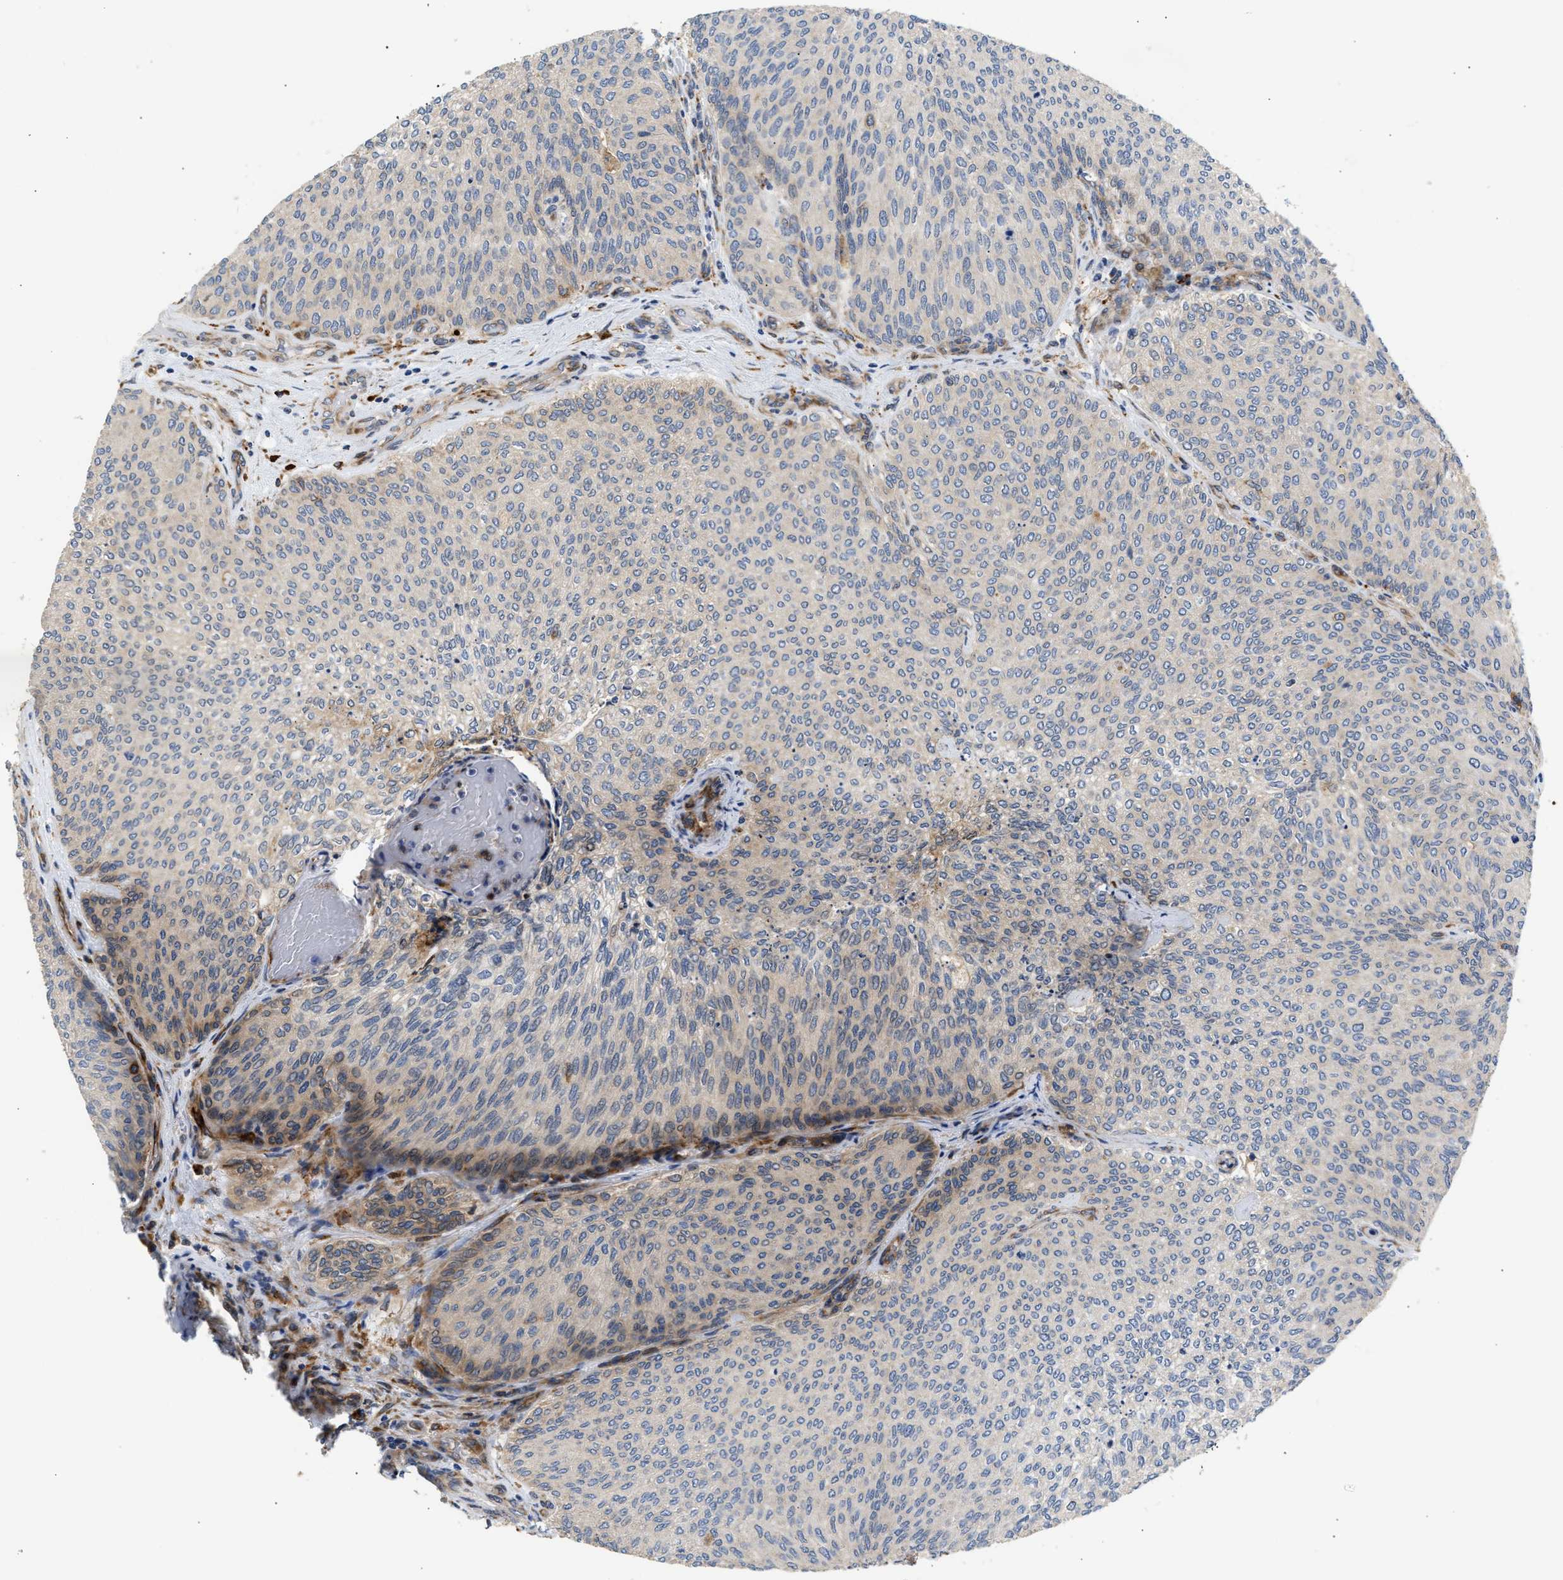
{"staining": {"intensity": "weak", "quantity": "<25%", "location": "cytoplasmic/membranous"}, "tissue": "urothelial cancer", "cell_type": "Tumor cells", "image_type": "cancer", "snomed": [{"axis": "morphology", "description": "Urothelial carcinoma, Low grade"}, {"axis": "topography", "description": "Urinary bladder"}], "caption": "DAB immunohistochemical staining of human urothelial cancer exhibits no significant expression in tumor cells.", "gene": "AMZ1", "patient": {"sex": "female", "age": 79}}